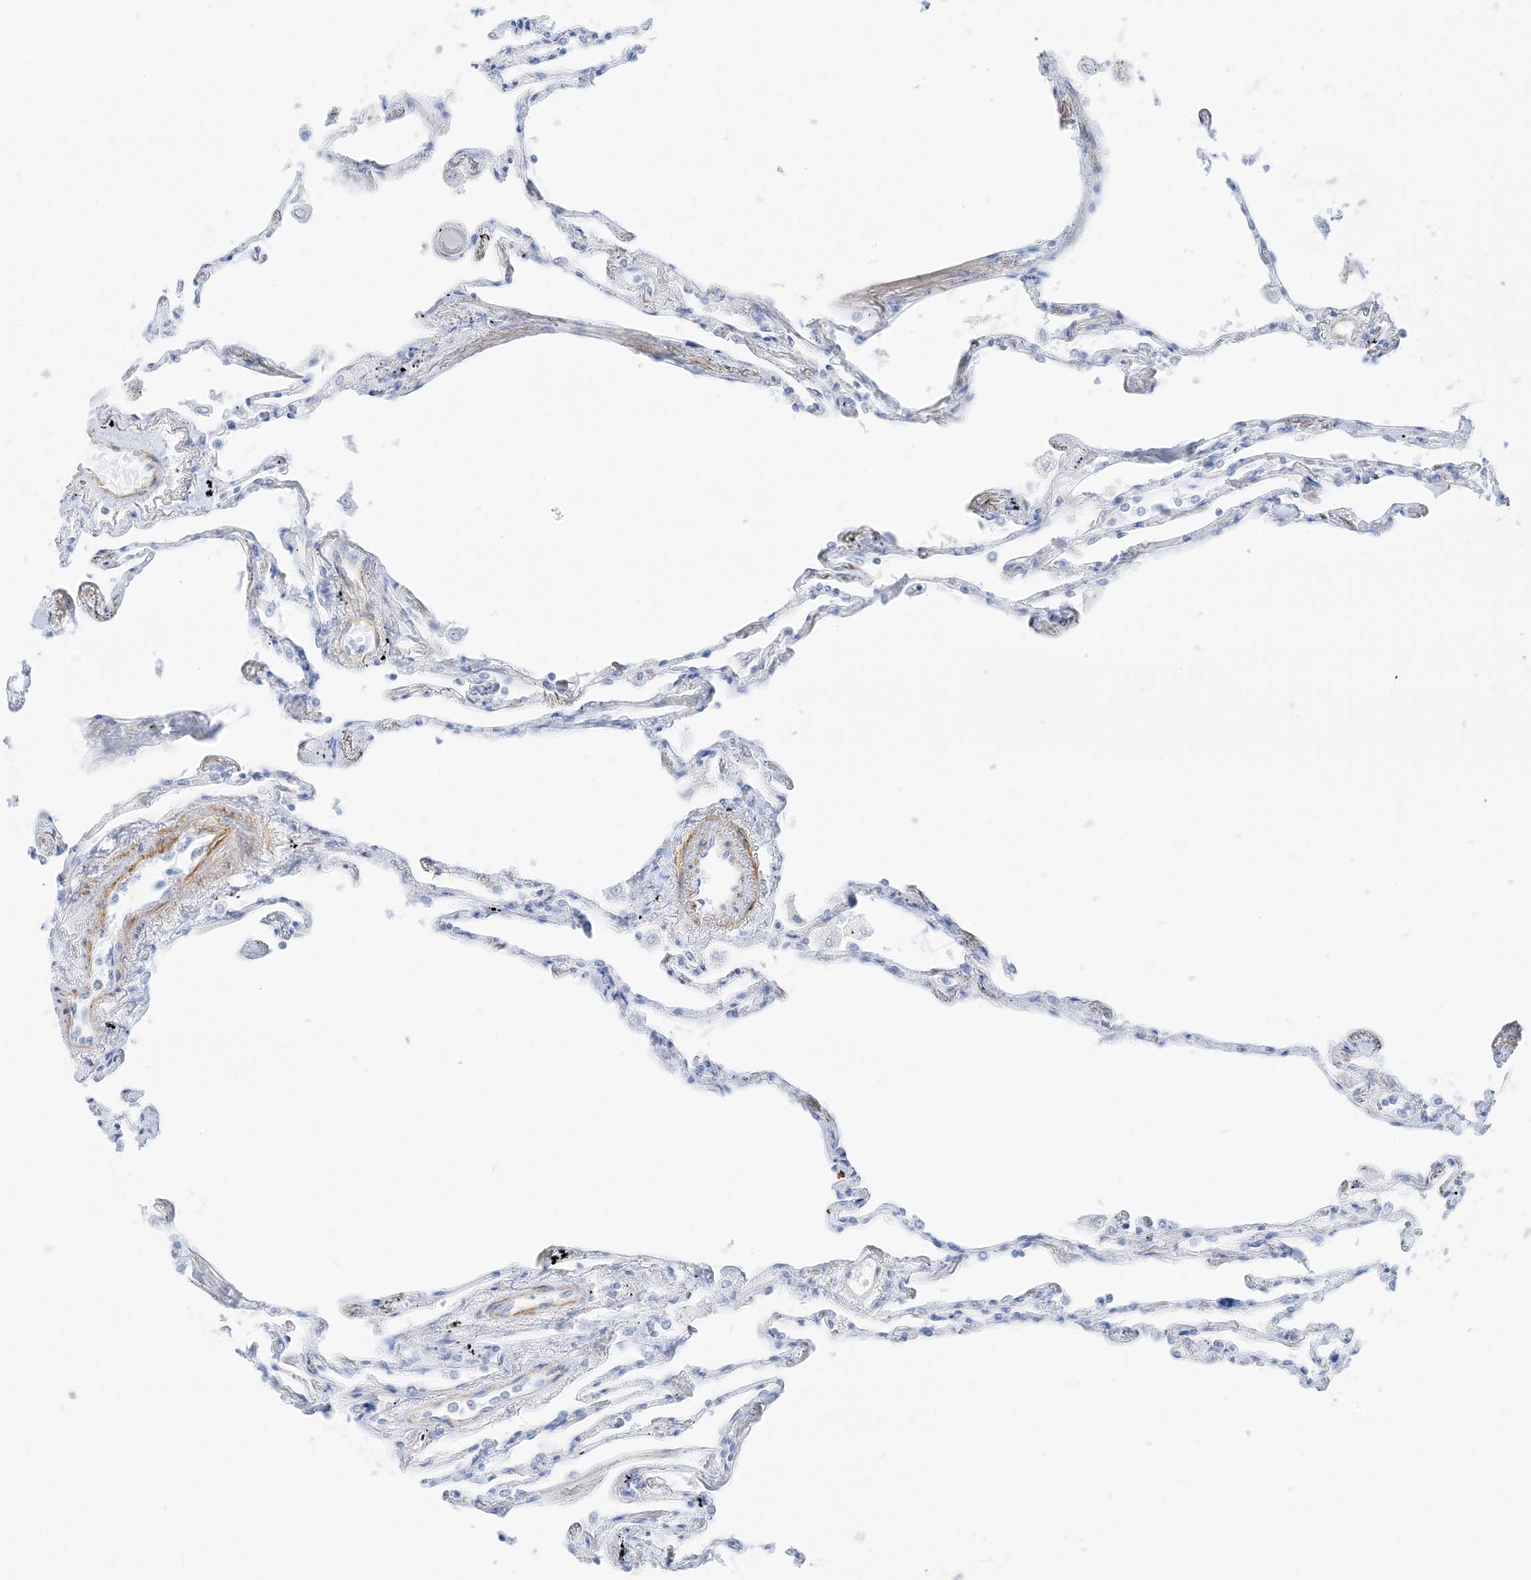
{"staining": {"intensity": "negative", "quantity": "none", "location": "none"}, "tissue": "lung", "cell_type": "Alveolar cells", "image_type": "normal", "snomed": [{"axis": "morphology", "description": "Normal tissue, NOS"}, {"axis": "topography", "description": "Lung"}], "caption": "Immunohistochemistry image of benign human lung stained for a protein (brown), which demonstrates no expression in alveolar cells.", "gene": "SLC22A13", "patient": {"sex": "female", "age": 67}}